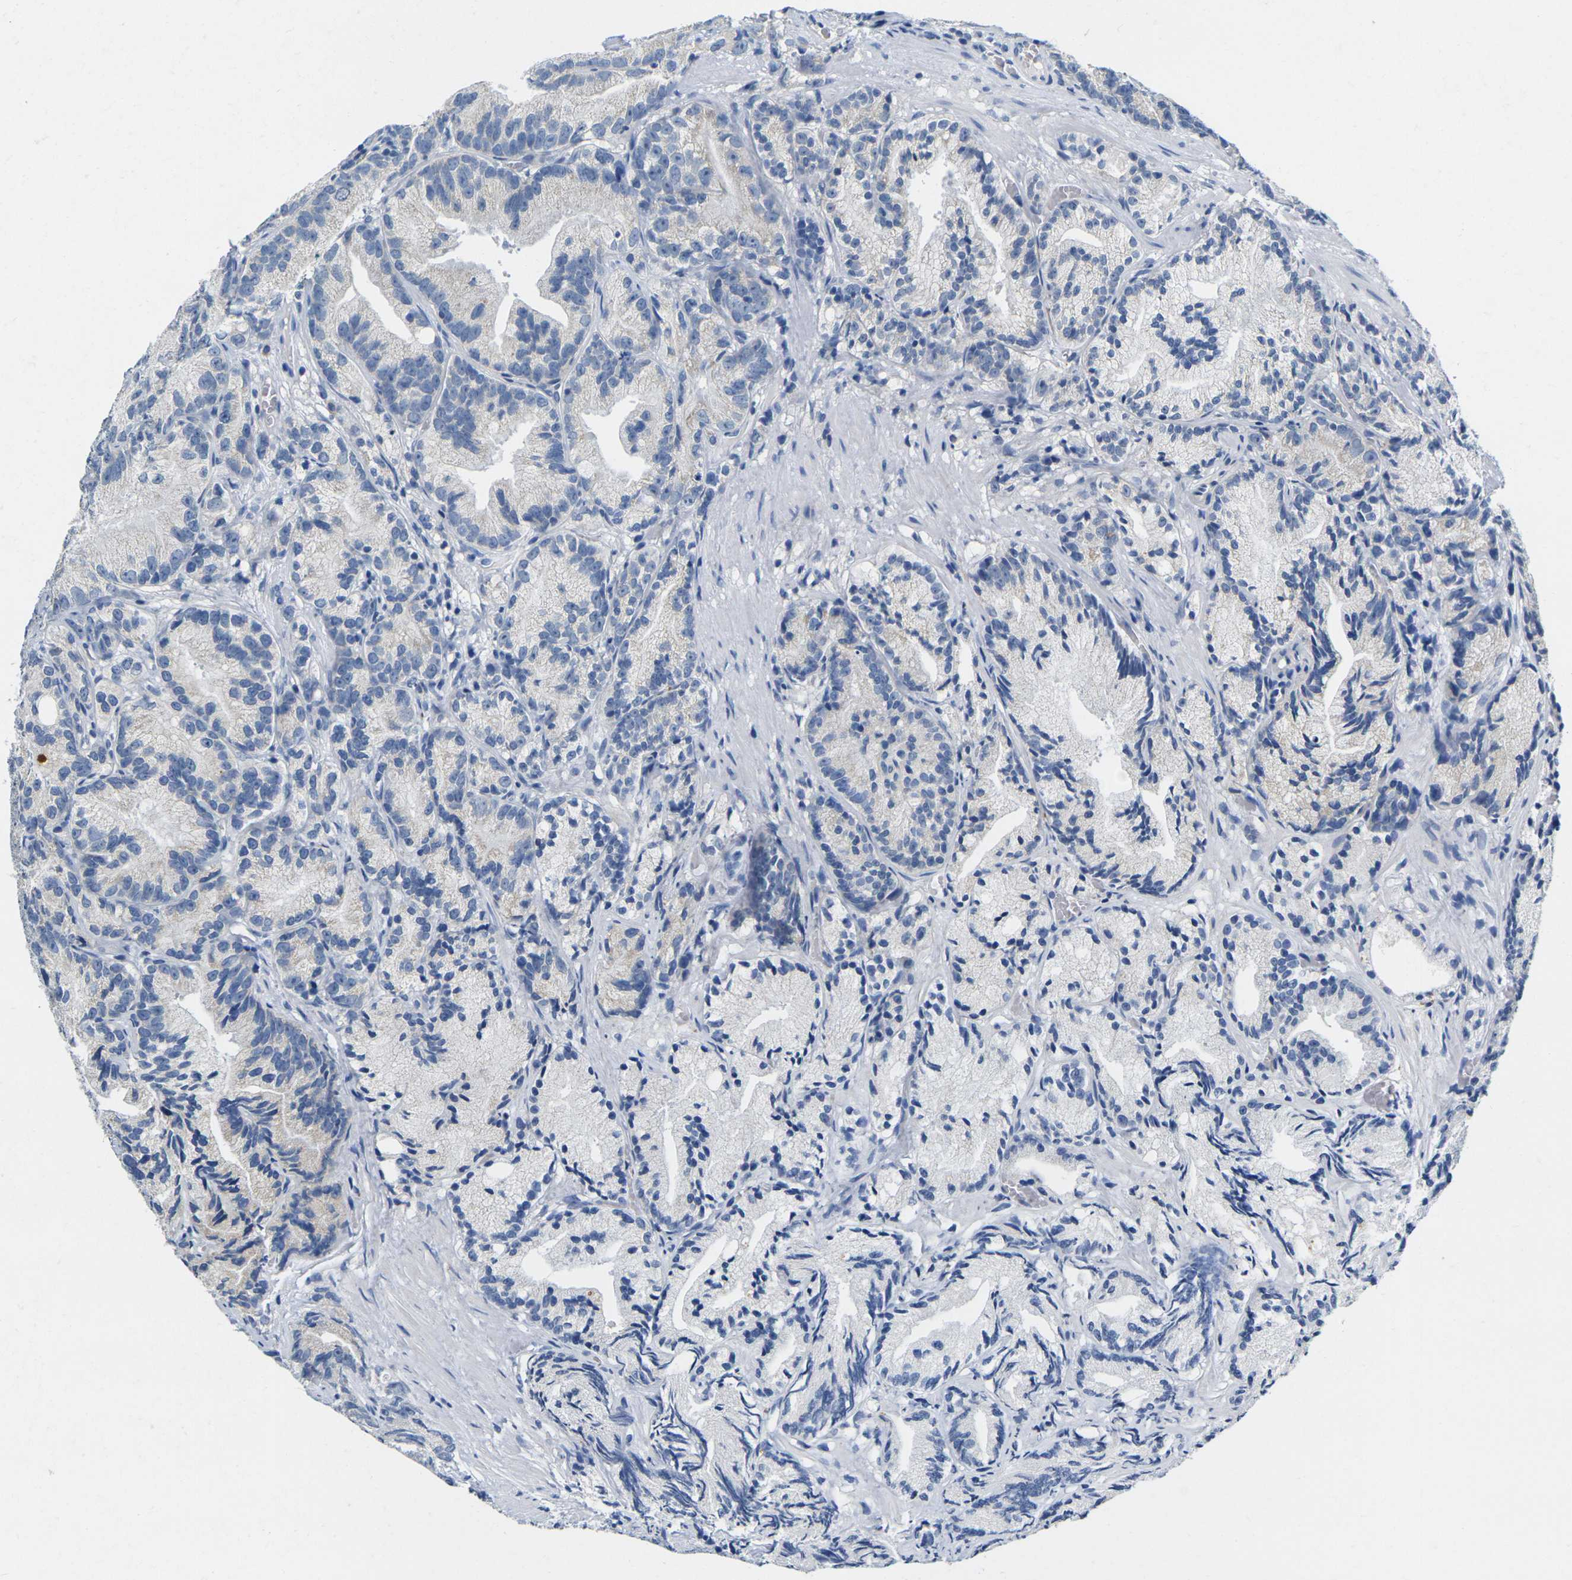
{"staining": {"intensity": "negative", "quantity": "none", "location": "none"}, "tissue": "prostate cancer", "cell_type": "Tumor cells", "image_type": "cancer", "snomed": [{"axis": "morphology", "description": "Adenocarcinoma, Low grade"}, {"axis": "topography", "description": "Prostate"}], "caption": "Tumor cells are negative for protein expression in human prostate cancer (adenocarcinoma (low-grade)).", "gene": "NOCT", "patient": {"sex": "male", "age": 89}}